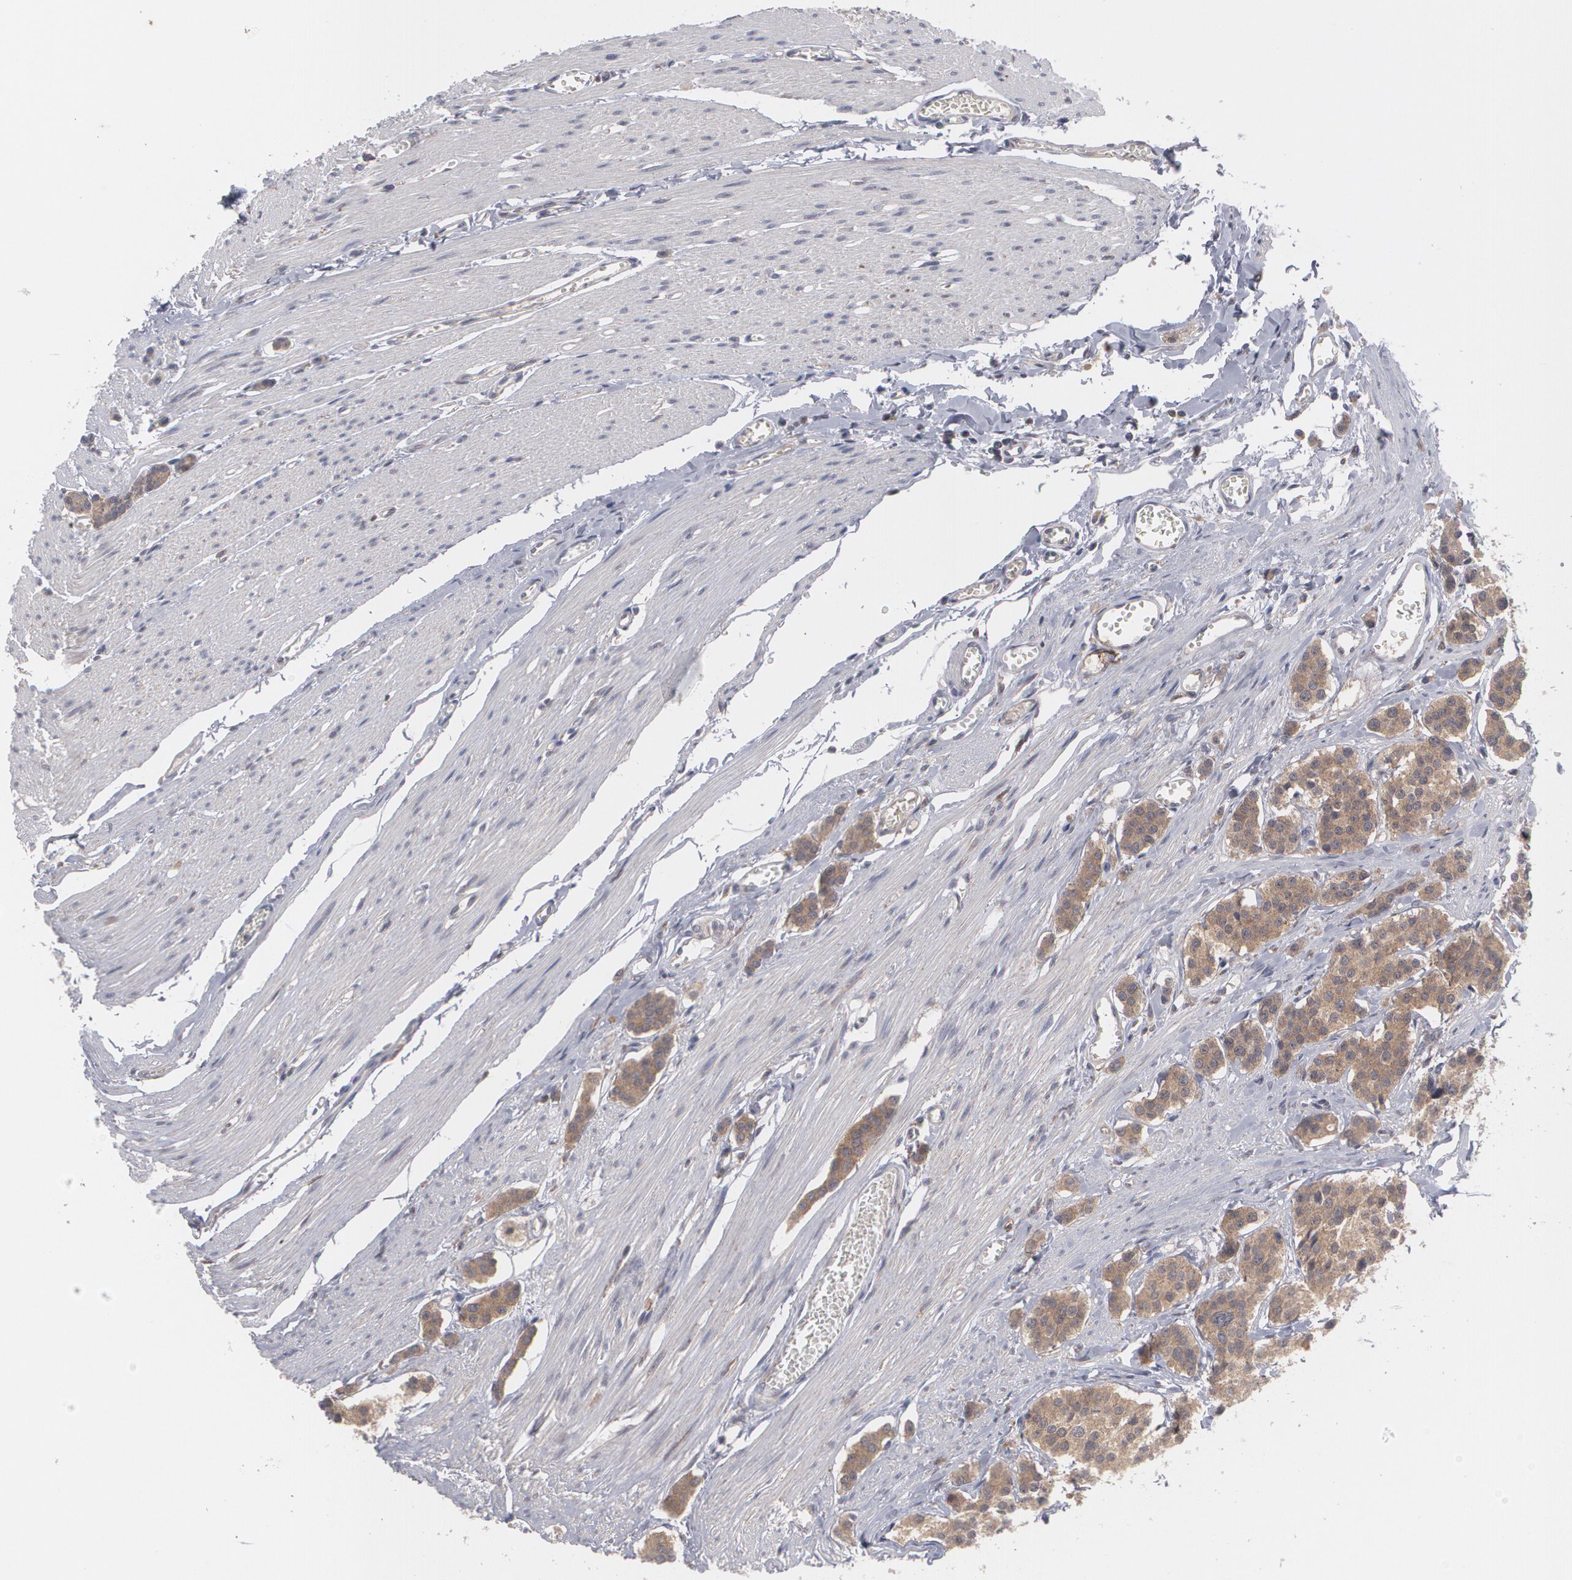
{"staining": {"intensity": "weak", "quantity": ">75%", "location": "cytoplasmic/membranous"}, "tissue": "carcinoid", "cell_type": "Tumor cells", "image_type": "cancer", "snomed": [{"axis": "morphology", "description": "Carcinoid, malignant, NOS"}, {"axis": "topography", "description": "Small intestine"}], "caption": "High-magnification brightfield microscopy of carcinoid stained with DAB (brown) and counterstained with hematoxylin (blue). tumor cells exhibit weak cytoplasmic/membranous staining is identified in about>75% of cells.", "gene": "HTT", "patient": {"sex": "male", "age": 60}}